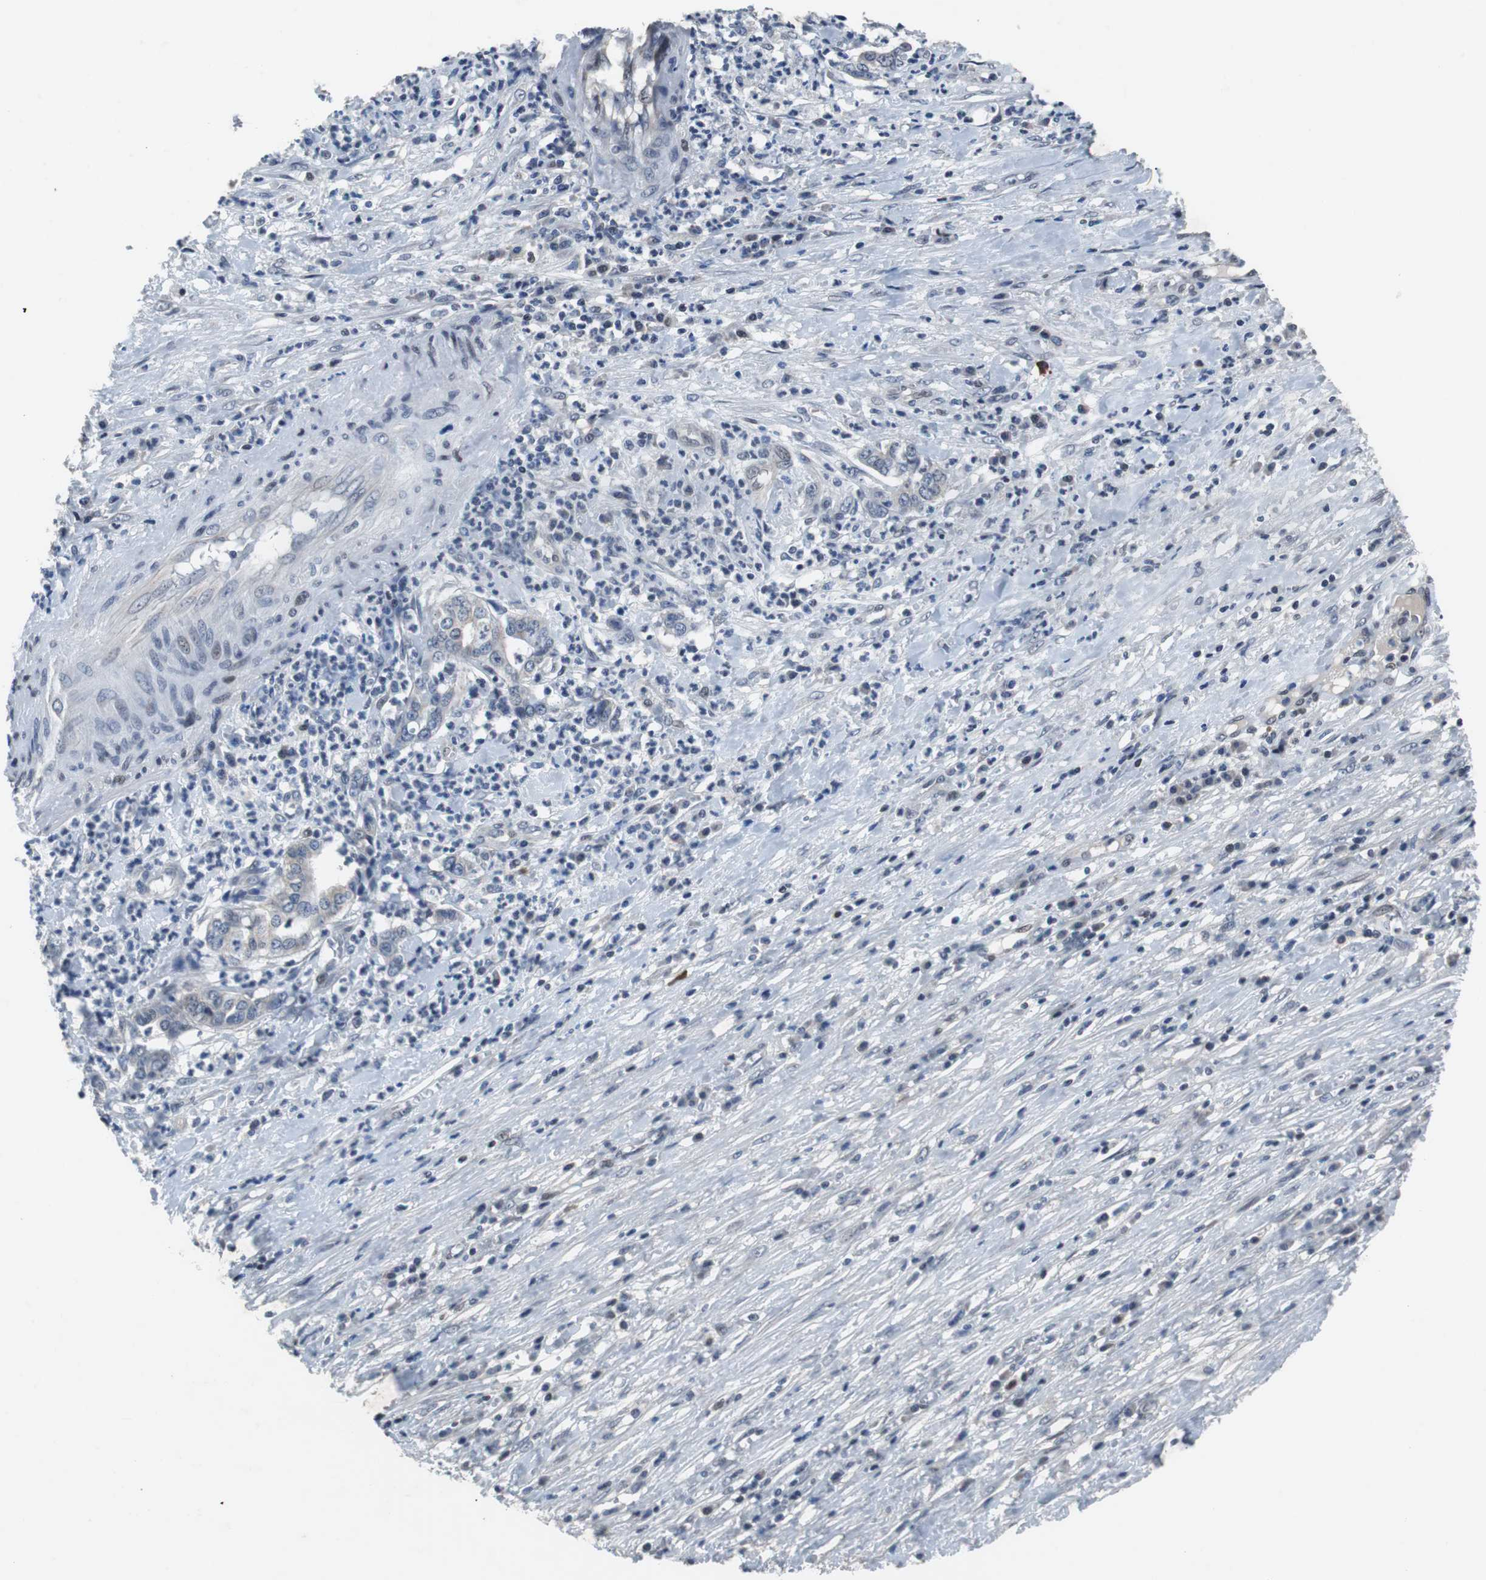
{"staining": {"intensity": "moderate", "quantity": "25%-75%", "location": "nuclear"}, "tissue": "liver cancer", "cell_type": "Tumor cells", "image_type": "cancer", "snomed": [{"axis": "morphology", "description": "Cholangiocarcinoma"}, {"axis": "topography", "description": "Liver"}], "caption": "This photomicrograph shows IHC staining of human cholangiocarcinoma (liver), with medium moderate nuclear expression in approximately 25%-75% of tumor cells.", "gene": "TP63", "patient": {"sex": "female", "age": 61}}